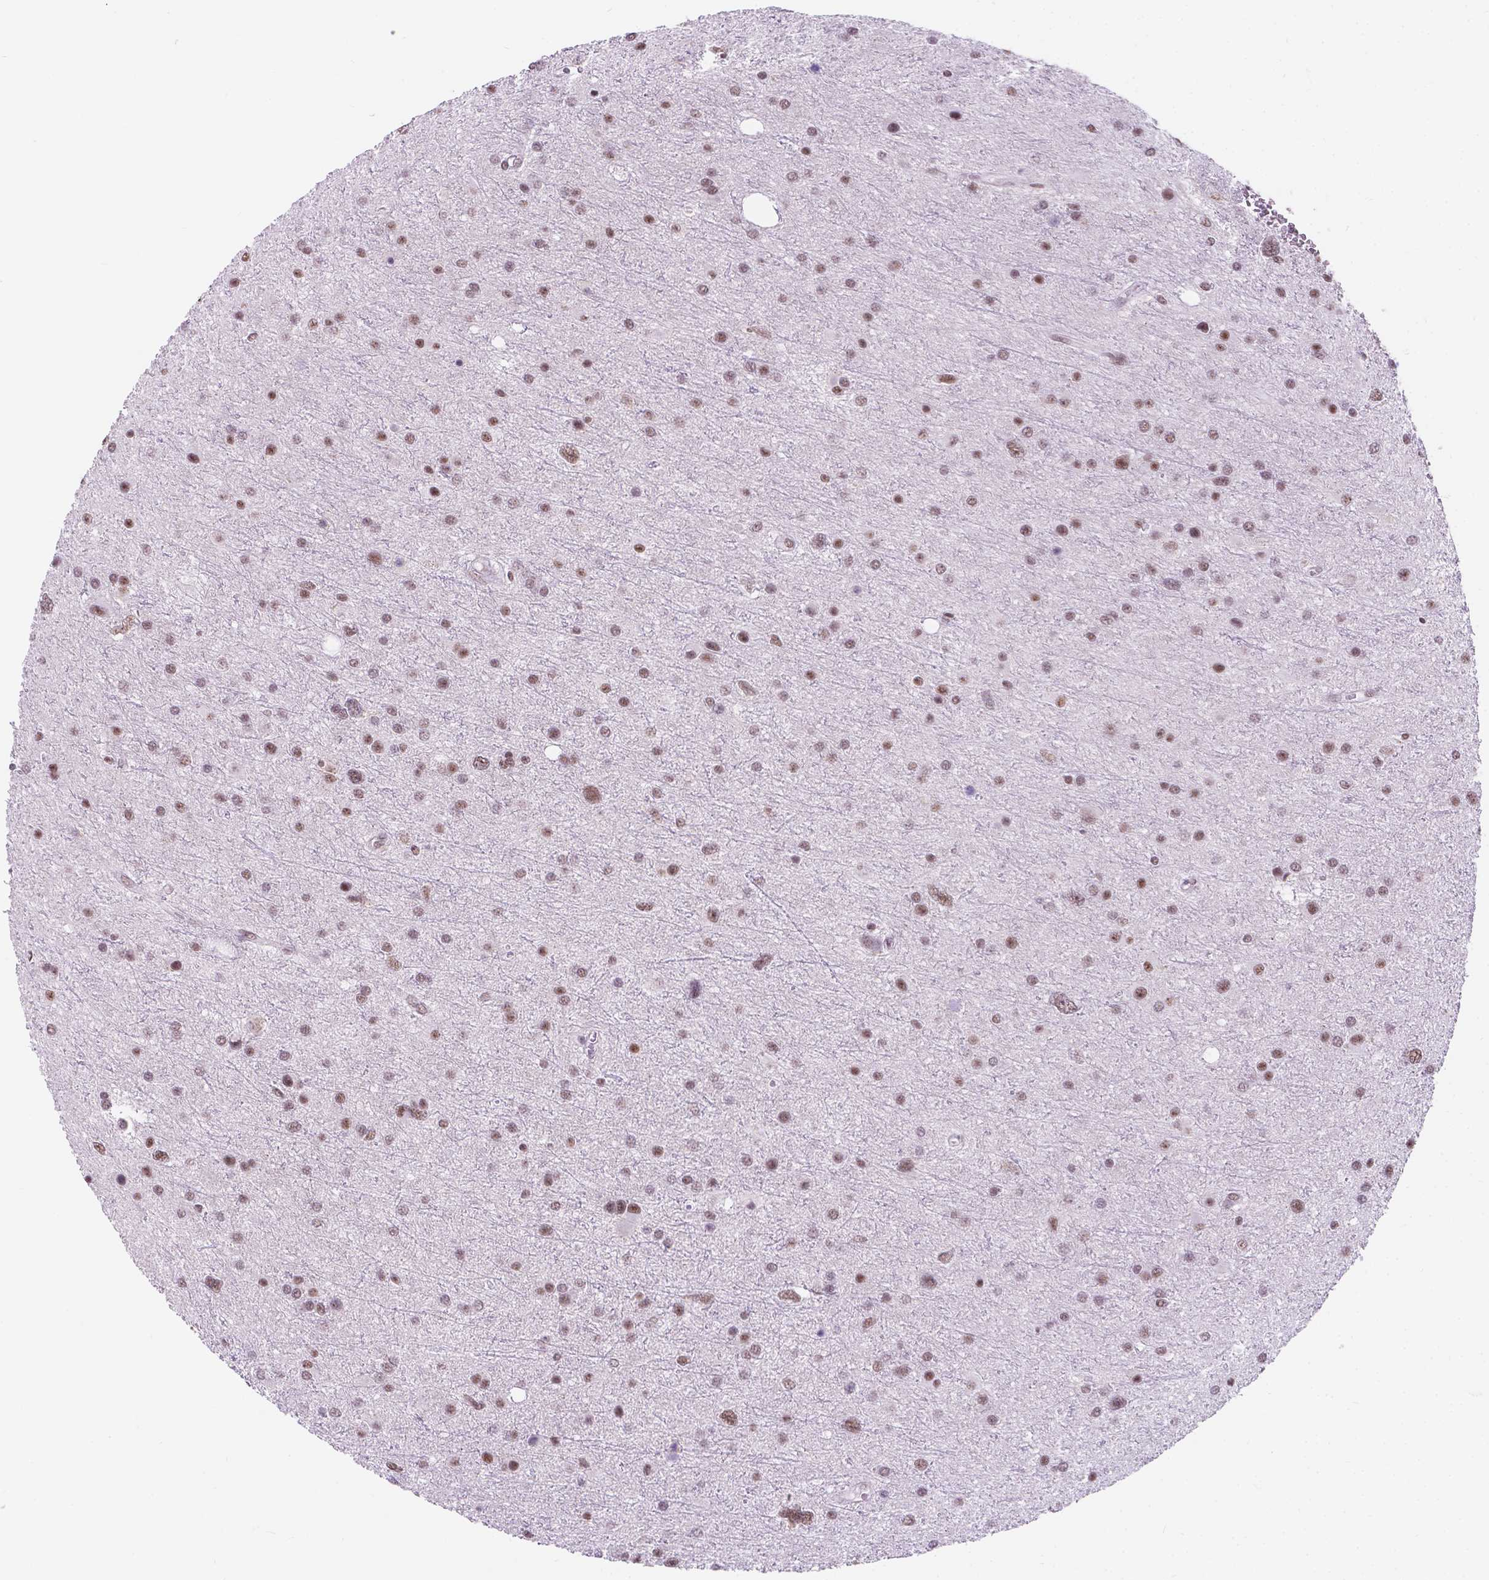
{"staining": {"intensity": "moderate", "quantity": ">75%", "location": "nuclear"}, "tissue": "glioma", "cell_type": "Tumor cells", "image_type": "cancer", "snomed": [{"axis": "morphology", "description": "Glioma, malignant, Low grade"}, {"axis": "topography", "description": "Brain"}], "caption": "Malignant glioma (low-grade) was stained to show a protein in brown. There is medium levels of moderate nuclear staining in approximately >75% of tumor cells.", "gene": "BCAS2", "patient": {"sex": "female", "age": 32}}